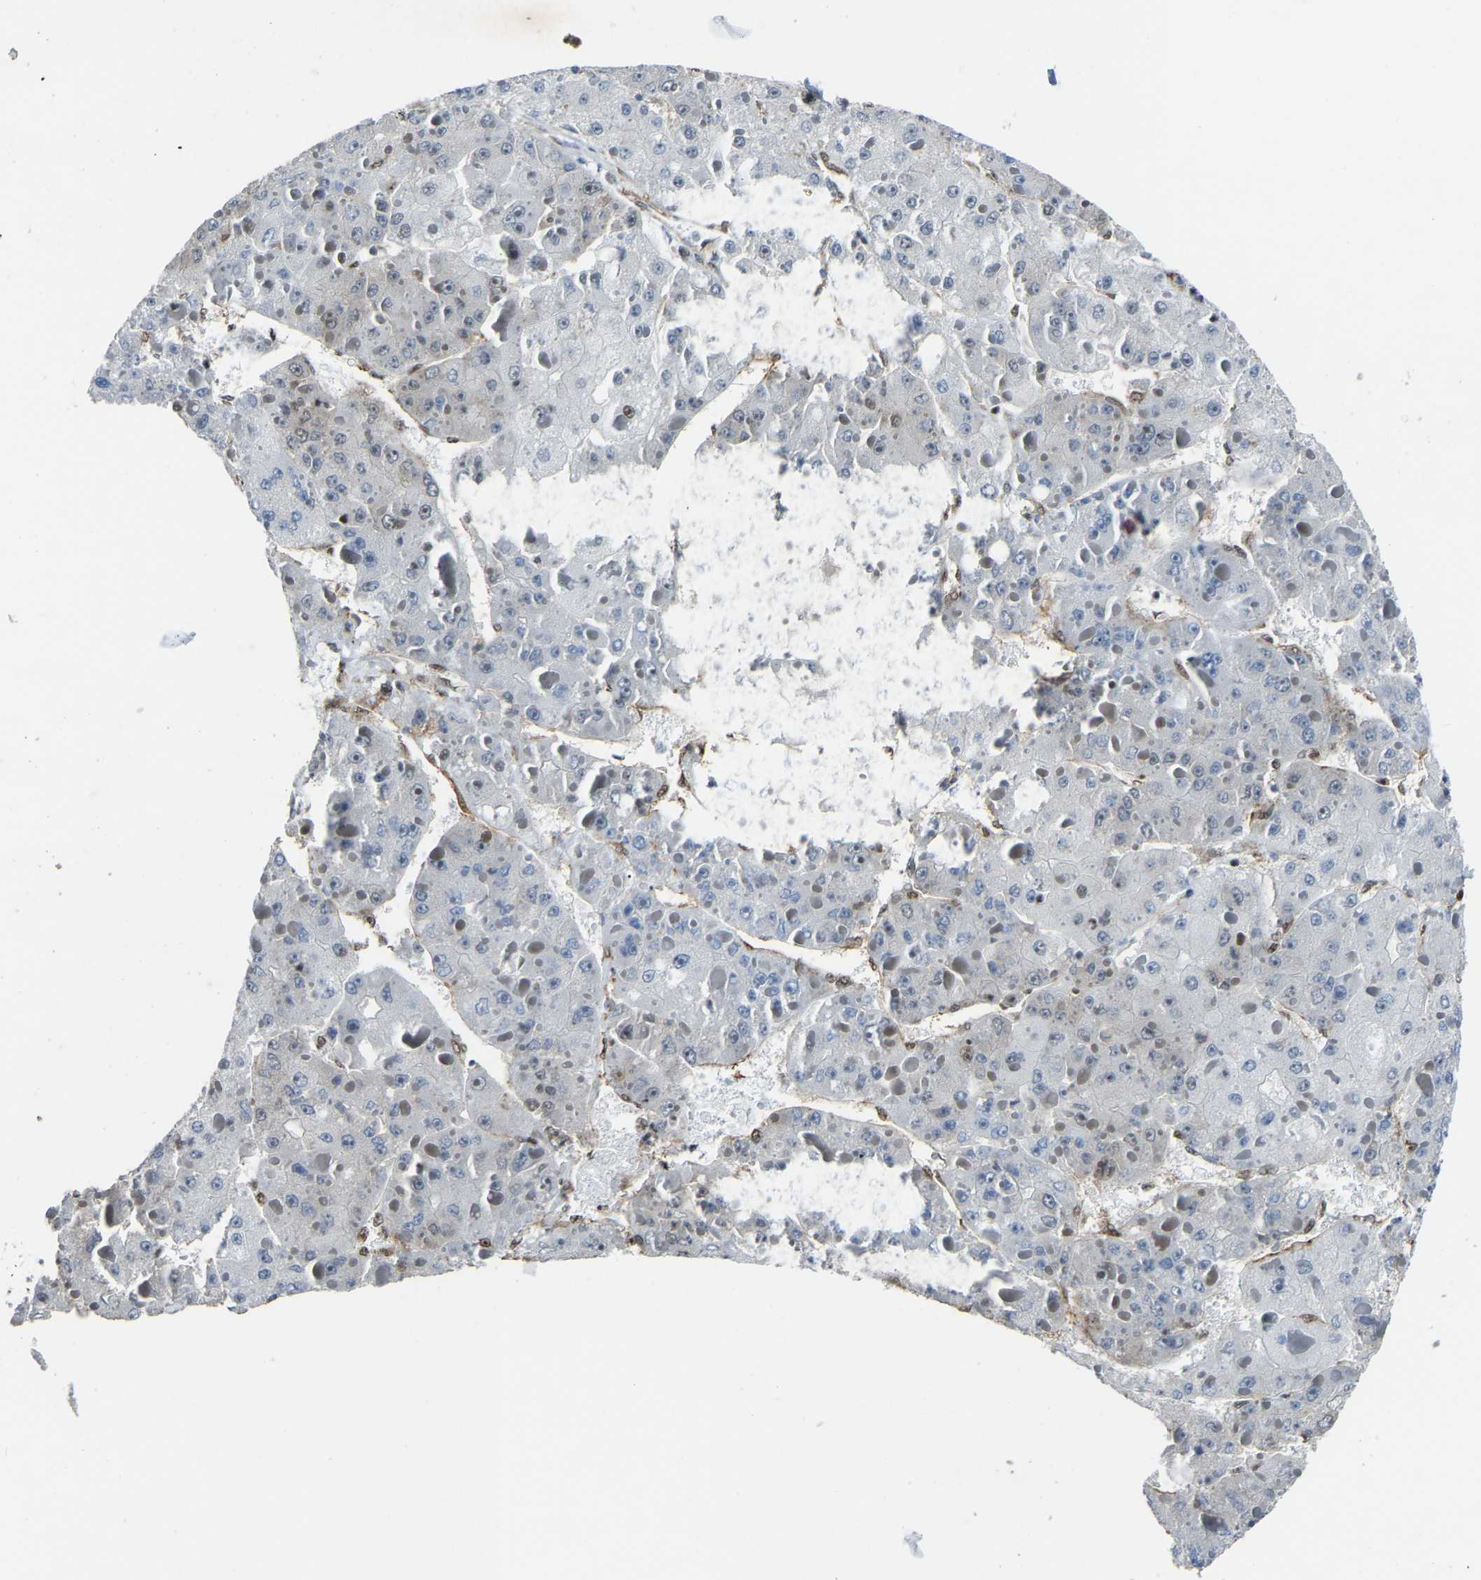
{"staining": {"intensity": "negative", "quantity": "none", "location": "none"}, "tissue": "liver cancer", "cell_type": "Tumor cells", "image_type": "cancer", "snomed": [{"axis": "morphology", "description": "Carcinoma, Hepatocellular, NOS"}, {"axis": "topography", "description": "Liver"}], "caption": "Liver cancer was stained to show a protein in brown. There is no significant expression in tumor cells.", "gene": "DDX5", "patient": {"sex": "female", "age": 73}}